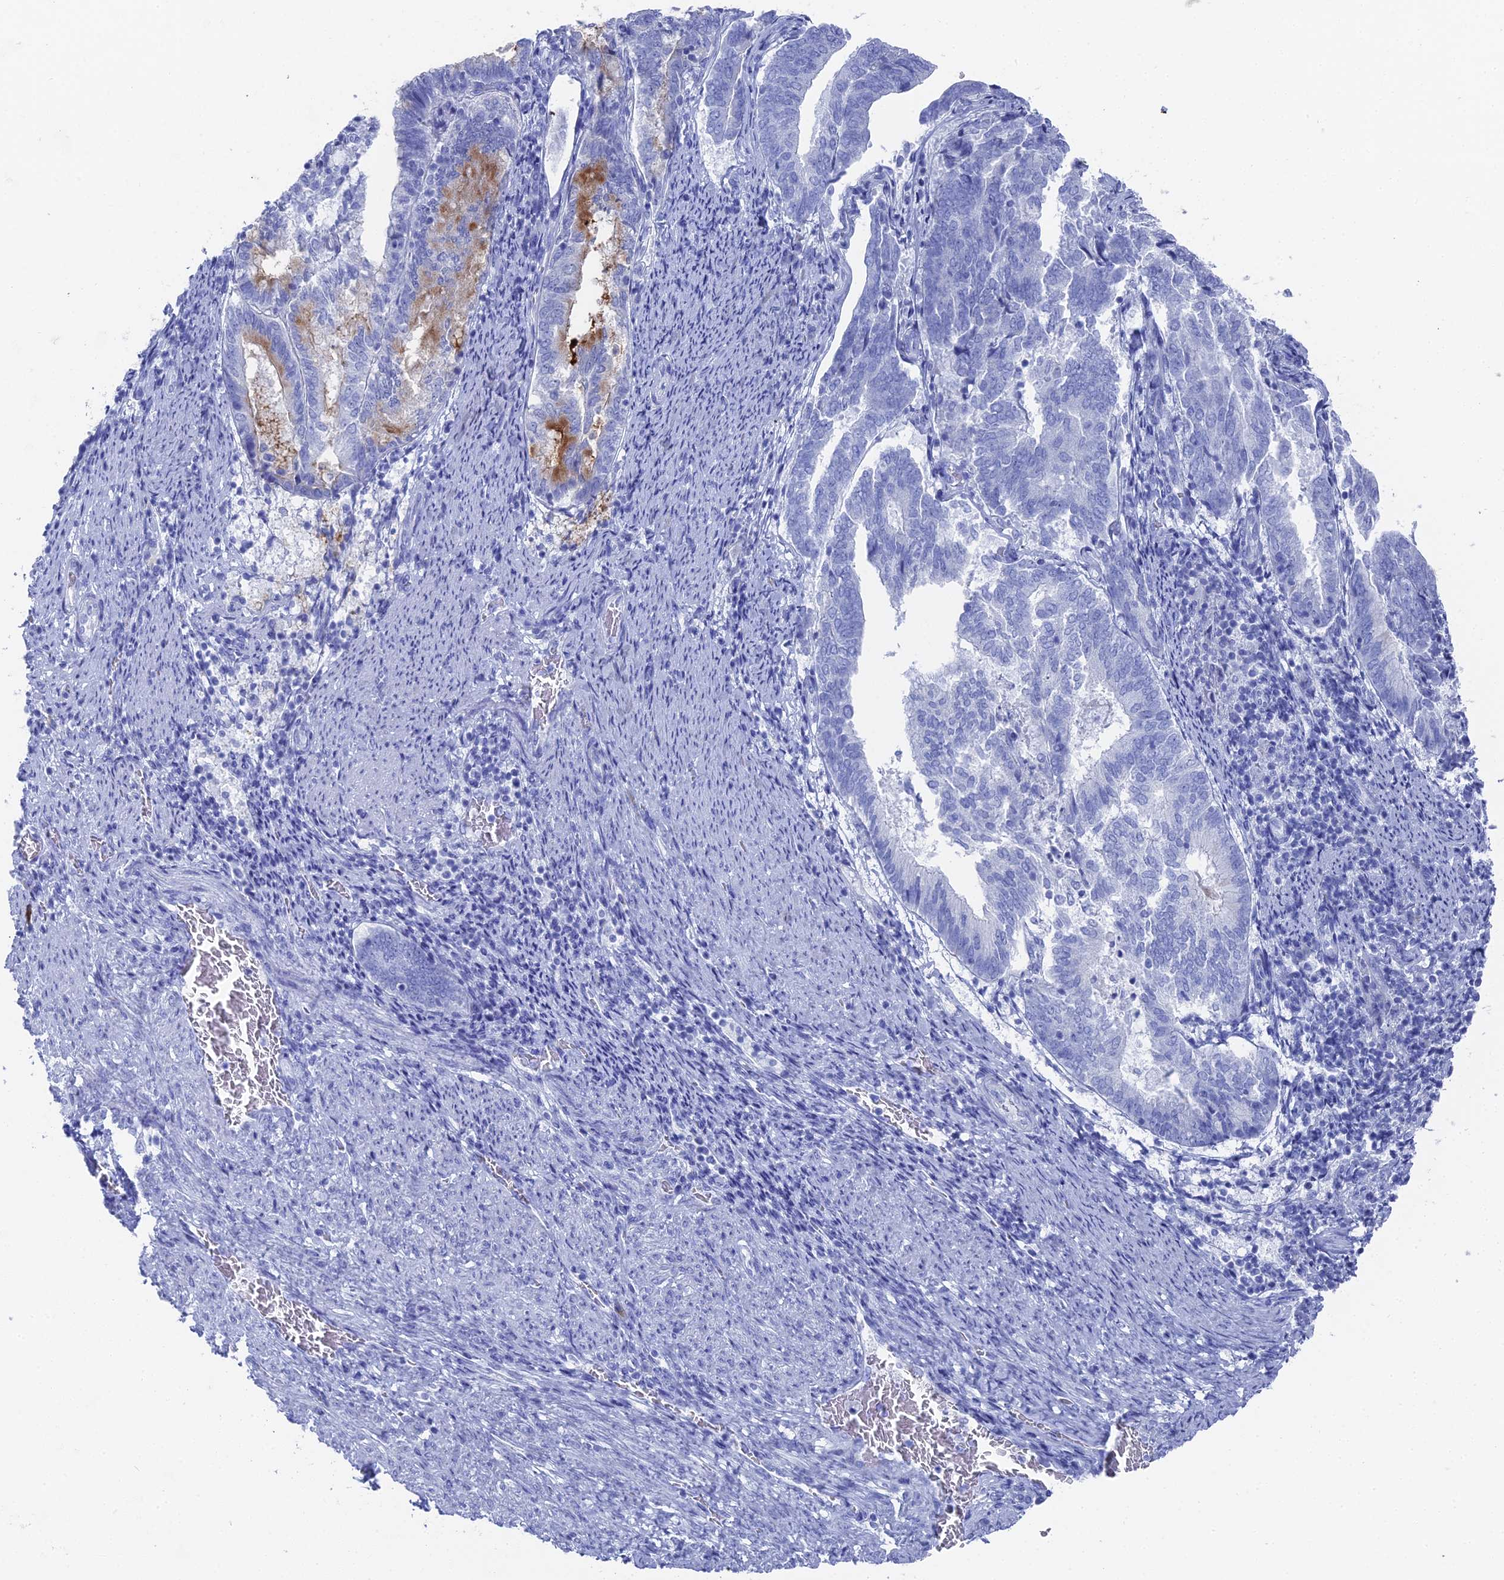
{"staining": {"intensity": "moderate", "quantity": "<25%", "location": "cytoplasmic/membranous"}, "tissue": "endometrial cancer", "cell_type": "Tumor cells", "image_type": "cancer", "snomed": [{"axis": "morphology", "description": "Adenocarcinoma, NOS"}, {"axis": "topography", "description": "Endometrium"}], "caption": "Endometrial cancer (adenocarcinoma) tissue exhibits moderate cytoplasmic/membranous expression in about <25% of tumor cells, visualized by immunohistochemistry.", "gene": "ENPP3", "patient": {"sex": "female", "age": 80}}